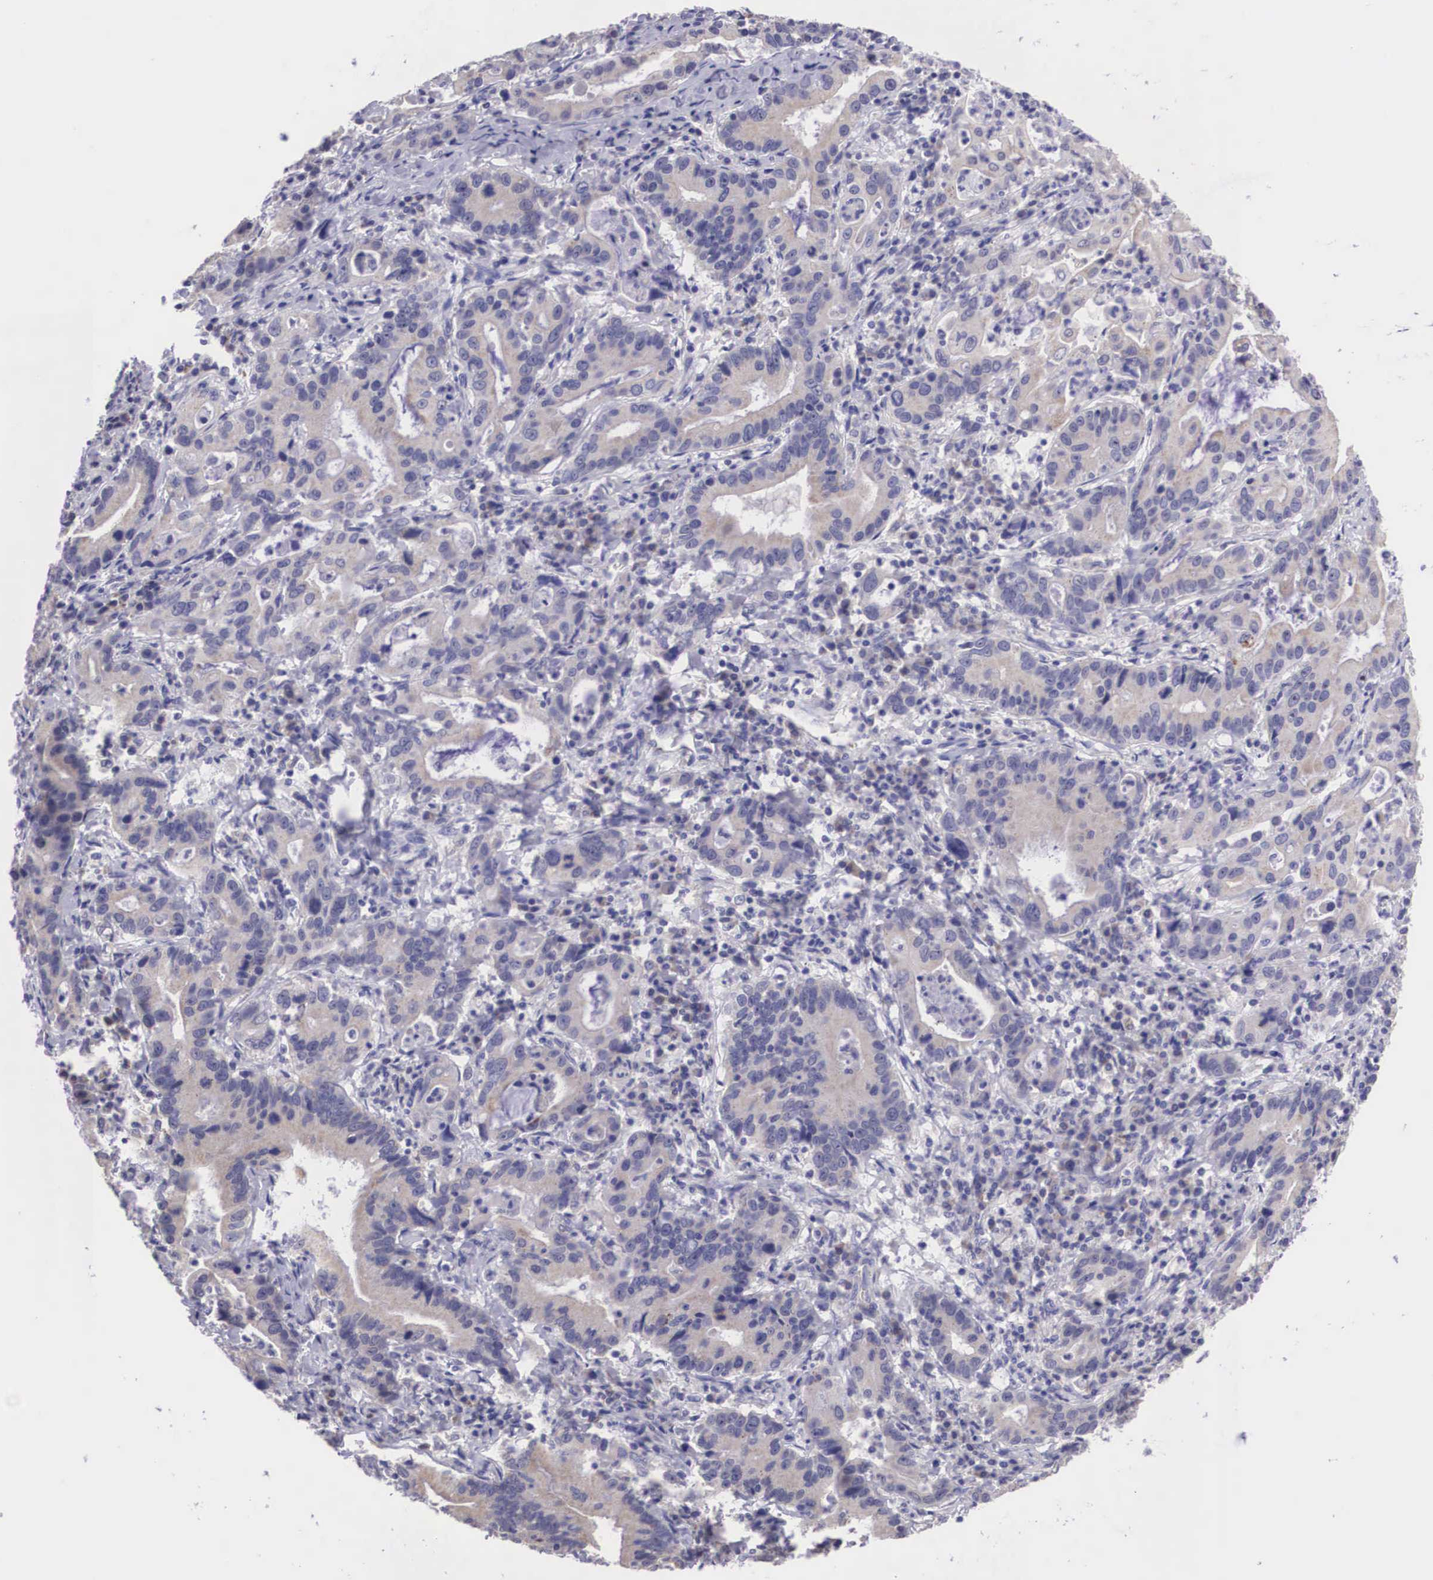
{"staining": {"intensity": "weak", "quantity": "25%-75%", "location": "cytoplasmic/membranous"}, "tissue": "stomach cancer", "cell_type": "Tumor cells", "image_type": "cancer", "snomed": [{"axis": "morphology", "description": "Adenocarcinoma, NOS"}, {"axis": "topography", "description": "Stomach, upper"}], "caption": "Immunohistochemistry micrograph of neoplastic tissue: adenocarcinoma (stomach) stained using immunohistochemistry (IHC) demonstrates low levels of weak protein expression localized specifically in the cytoplasmic/membranous of tumor cells, appearing as a cytoplasmic/membranous brown color.", "gene": "ARG2", "patient": {"sex": "male", "age": 63}}